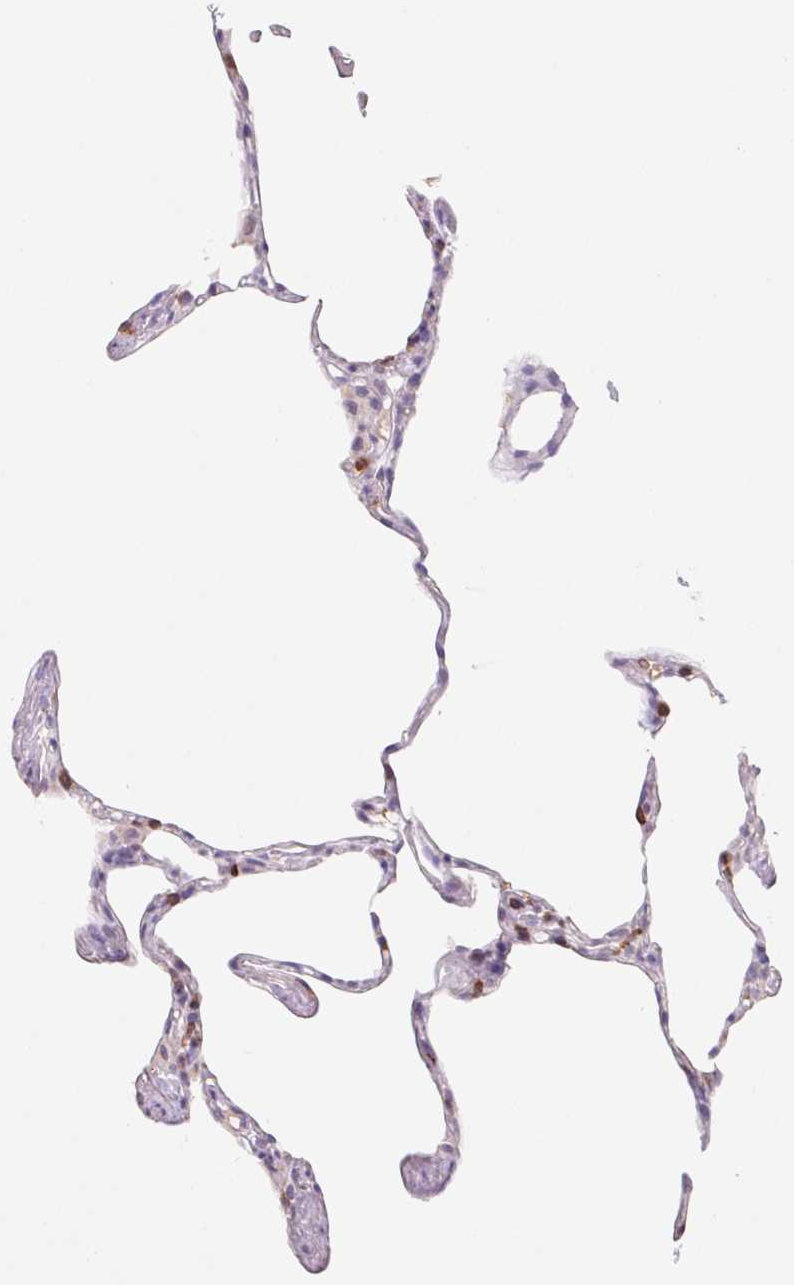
{"staining": {"intensity": "moderate", "quantity": "<25%", "location": "cytoplasmic/membranous"}, "tissue": "lung", "cell_type": "Alveolar cells", "image_type": "normal", "snomed": [{"axis": "morphology", "description": "Normal tissue, NOS"}, {"axis": "topography", "description": "Lung"}], "caption": "Protein expression analysis of unremarkable lung displays moderate cytoplasmic/membranous positivity in about <25% of alveolar cells.", "gene": "KIF26A", "patient": {"sex": "male", "age": 65}}